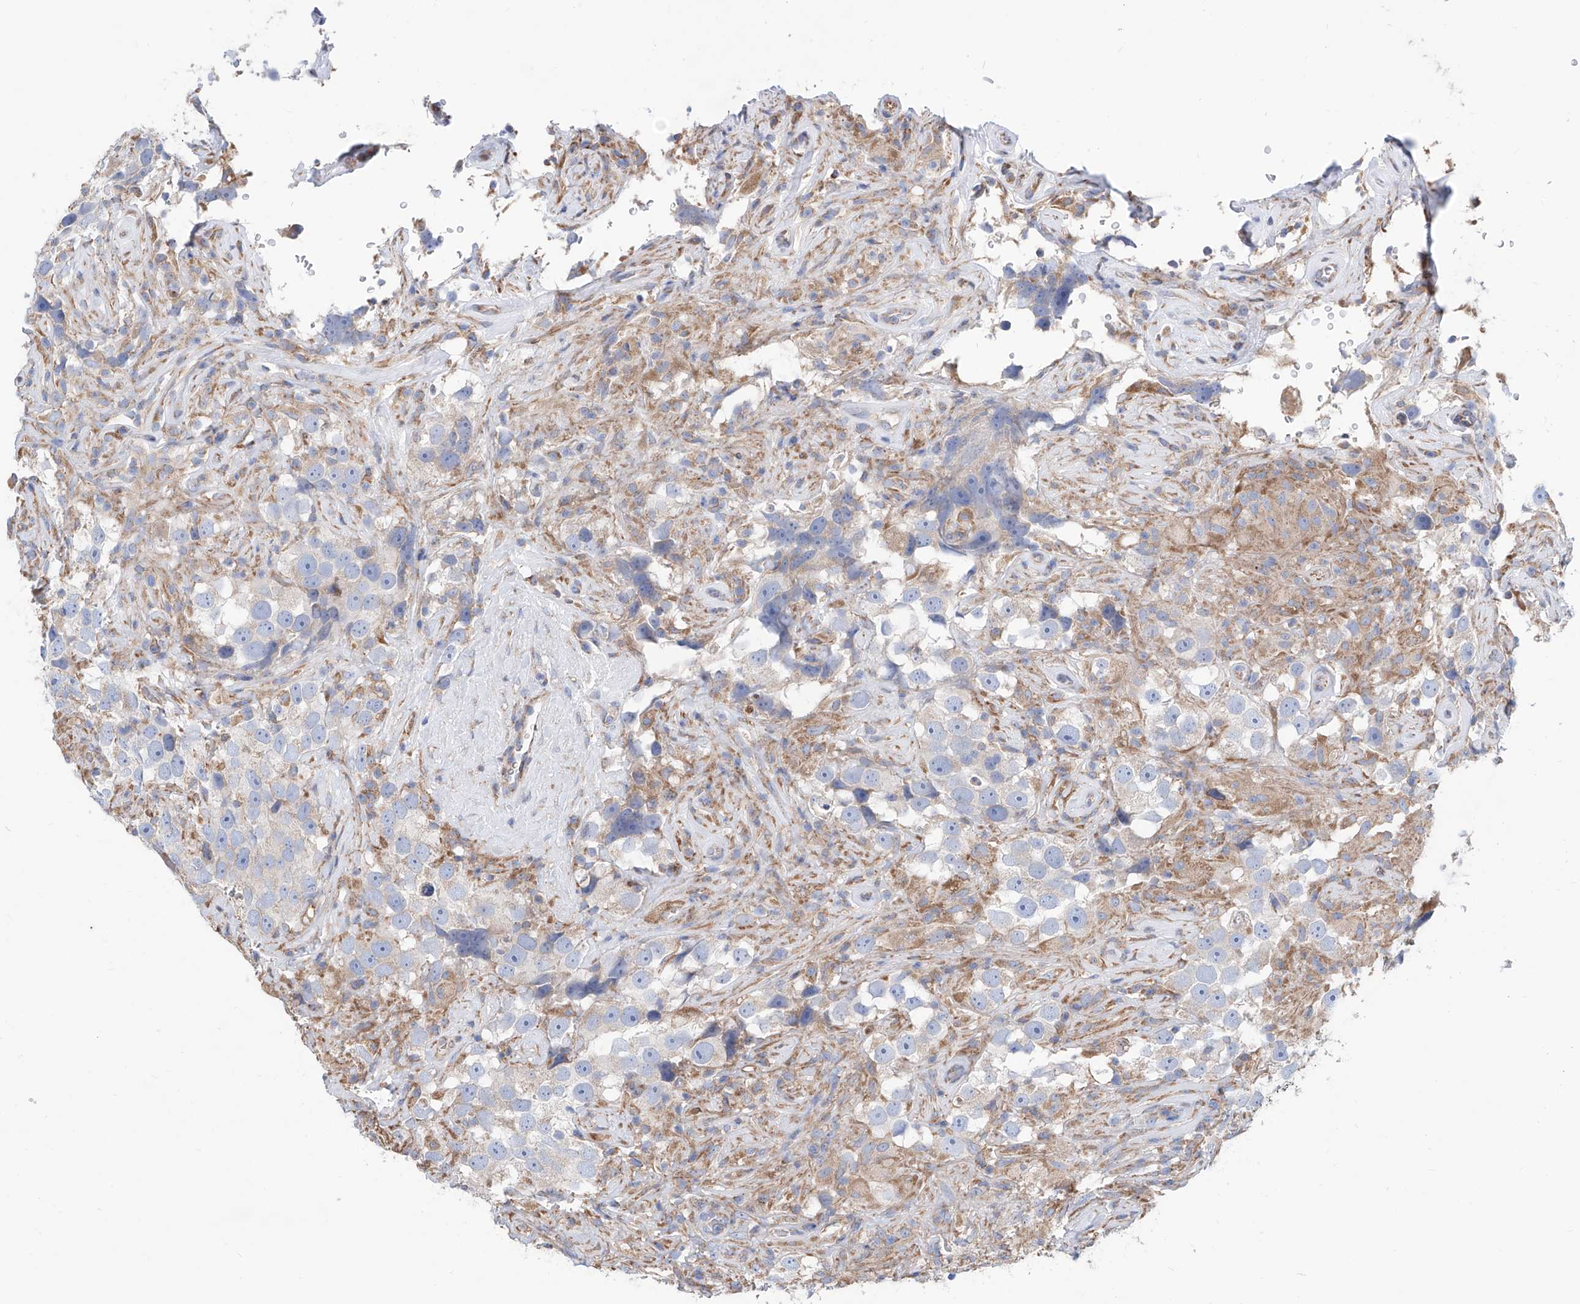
{"staining": {"intensity": "negative", "quantity": "none", "location": "none"}, "tissue": "testis cancer", "cell_type": "Tumor cells", "image_type": "cancer", "snomed": [{"axis": "morphology", "description": "Seminoma, NOS"}, {"axis": "topography", "description": "Testis"}], "caption": "Histopathology image shows no protein staining in tumor cells of testis seminoma tissue. Nuclei are stained in blue.", "gene": "MAD2L1", "patient": {"sex": "male", "age": 49}}